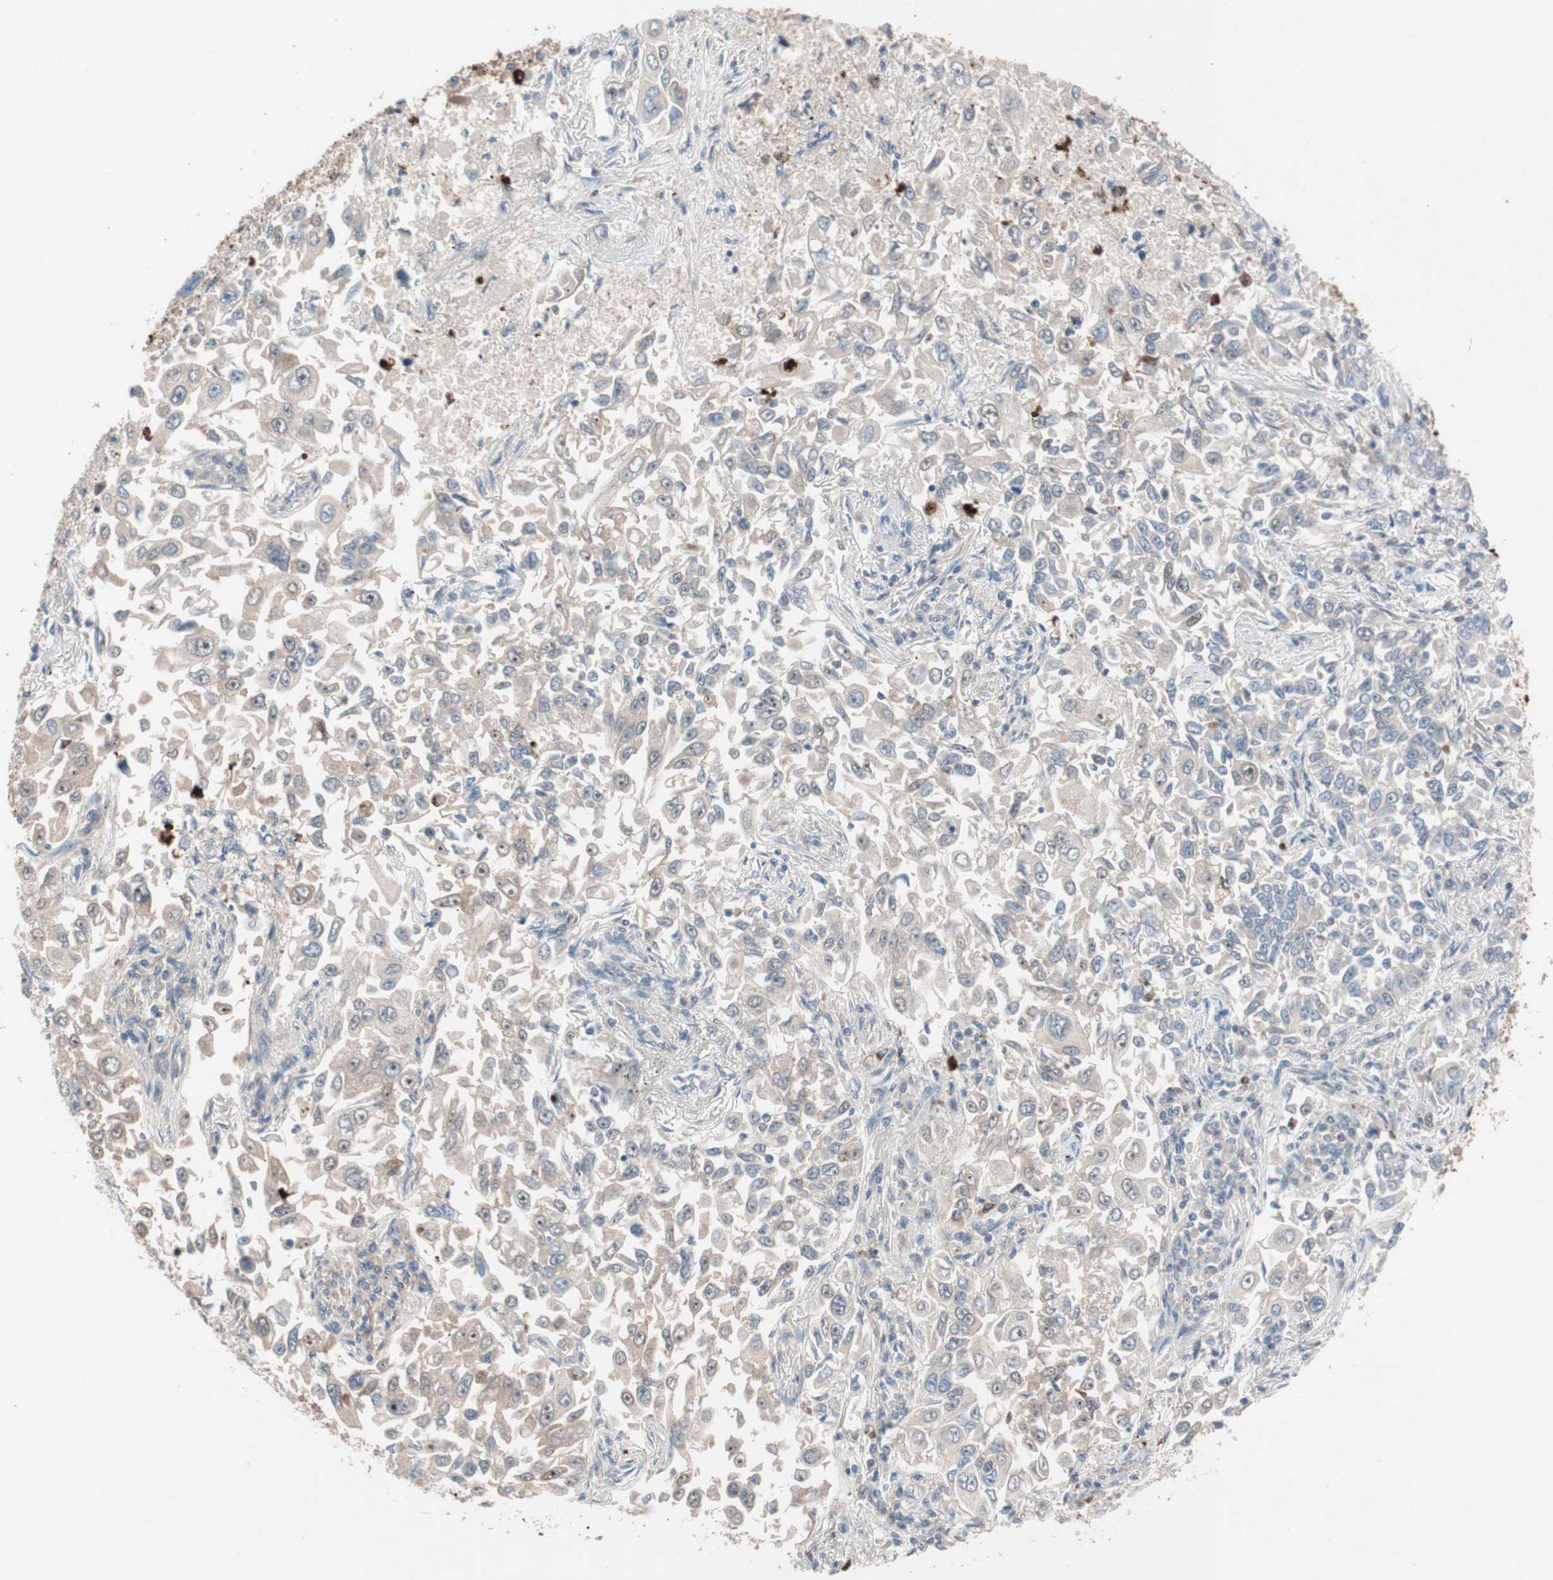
{"staining": {"intensity": "weak", "quantity": ">75%", "location": "cytoplasmic/membranous"}, "tissue": "lung cancer", "cell_type": "Tumor cells", "image_type": "cancer", "snomed": [{"axis": "morphology", "description": "Adenocarcinoma, NOS"}, {"axis": "topography", "description": "Lung"}], "caption": "Brown immunohistochemical staining in human lung cancer displays weak cytoplasmic/membranous expression in about >75% of tumor cells.", "gene": "CLEC4D", "patient": {"sex": "male", "age": 84}}